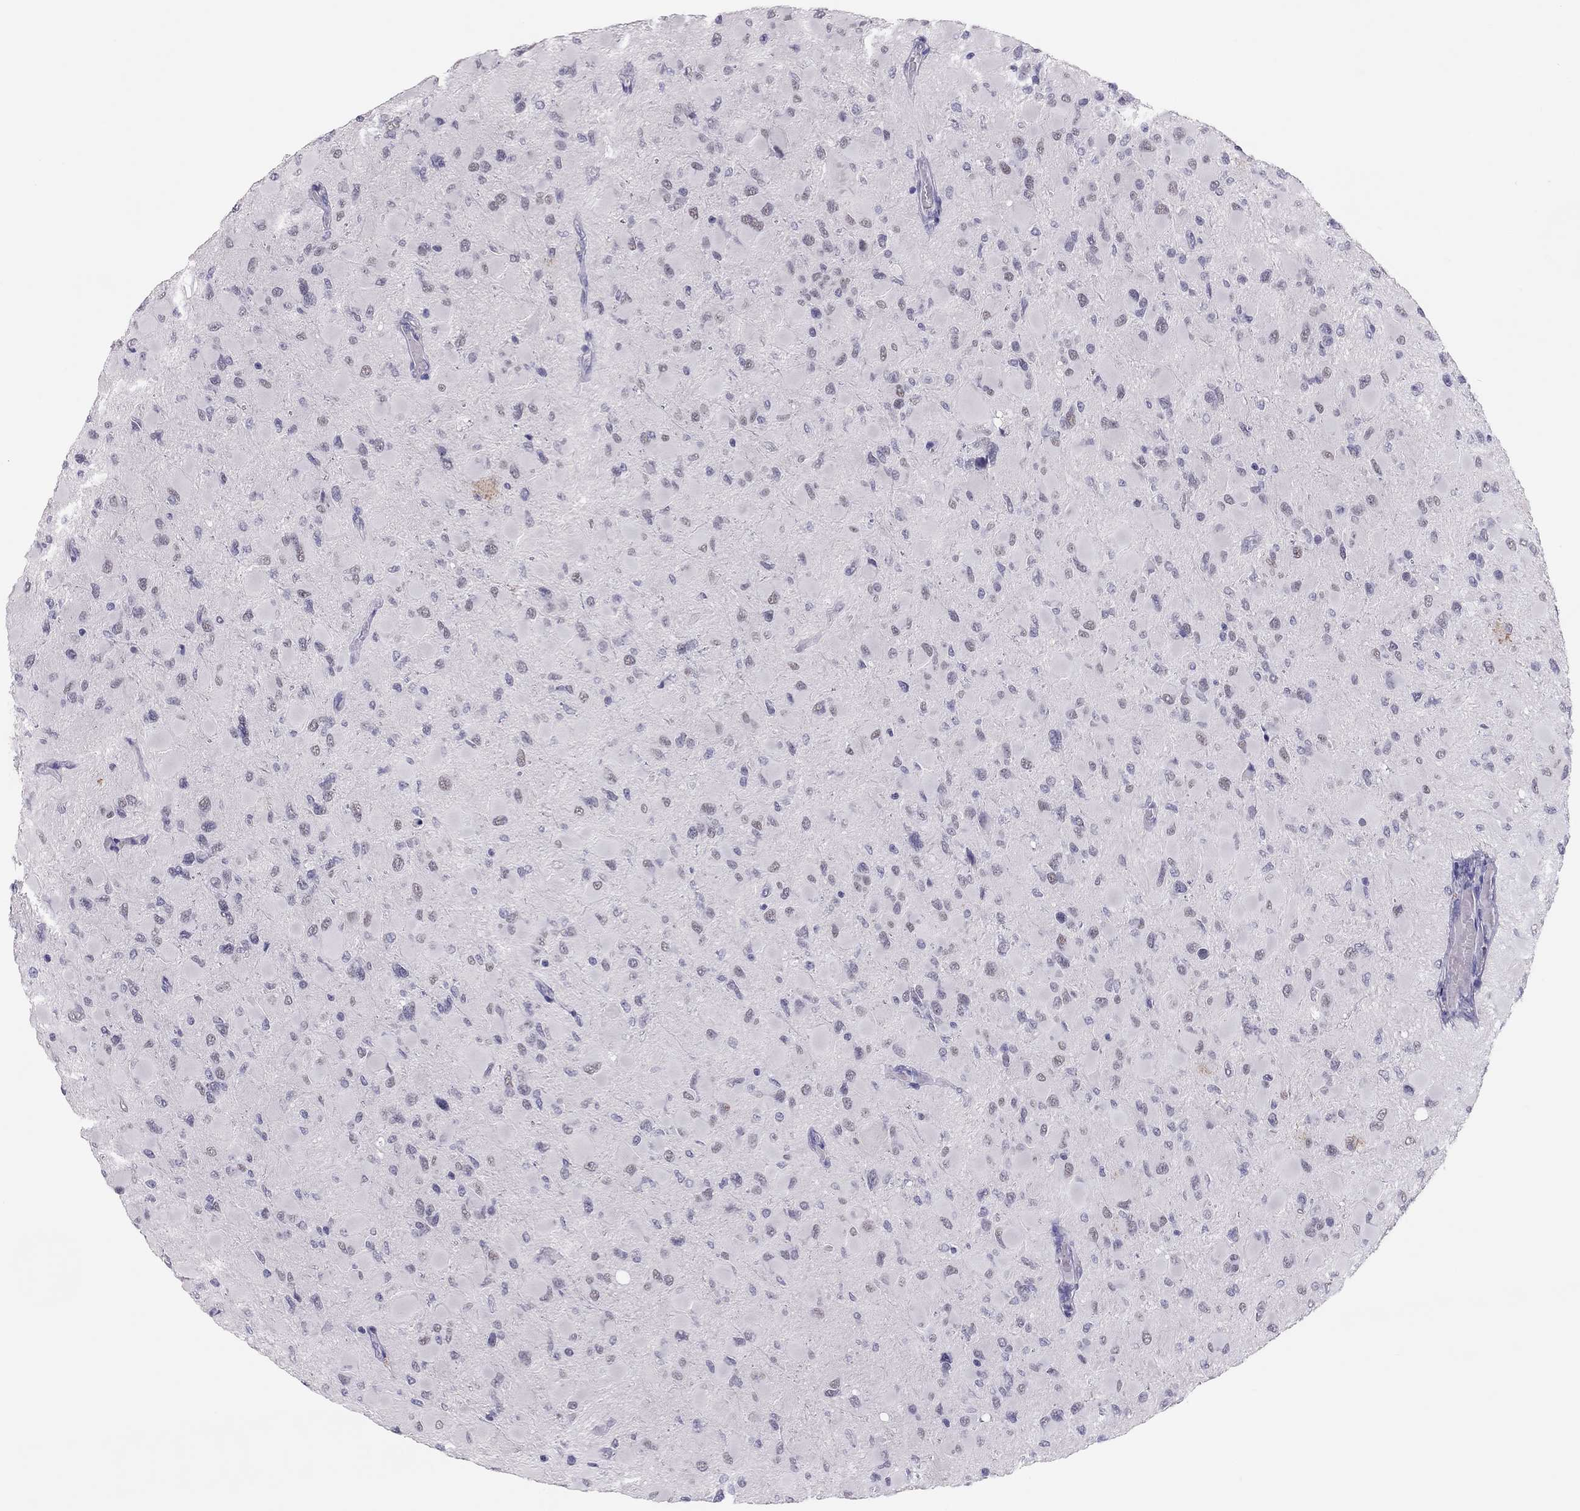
{"staining": {"intensity": "negative", "quantity": "none", "location": "none"}, "tissue": "glioma", "cell_type": "Tumor cells", "image_type": "cancer", "snomed": [{"axis": "morphology", "description": "Glioma, malignant, High grade"}, {"axis": "topography", "description": "Cerebral cortex"}], "caption": "Image shows no significant protein staining in tumor cells of malignant glioma (high-grade).", "gene": "PHOX2A", "patient": {"sex": "female", "age": 36}}